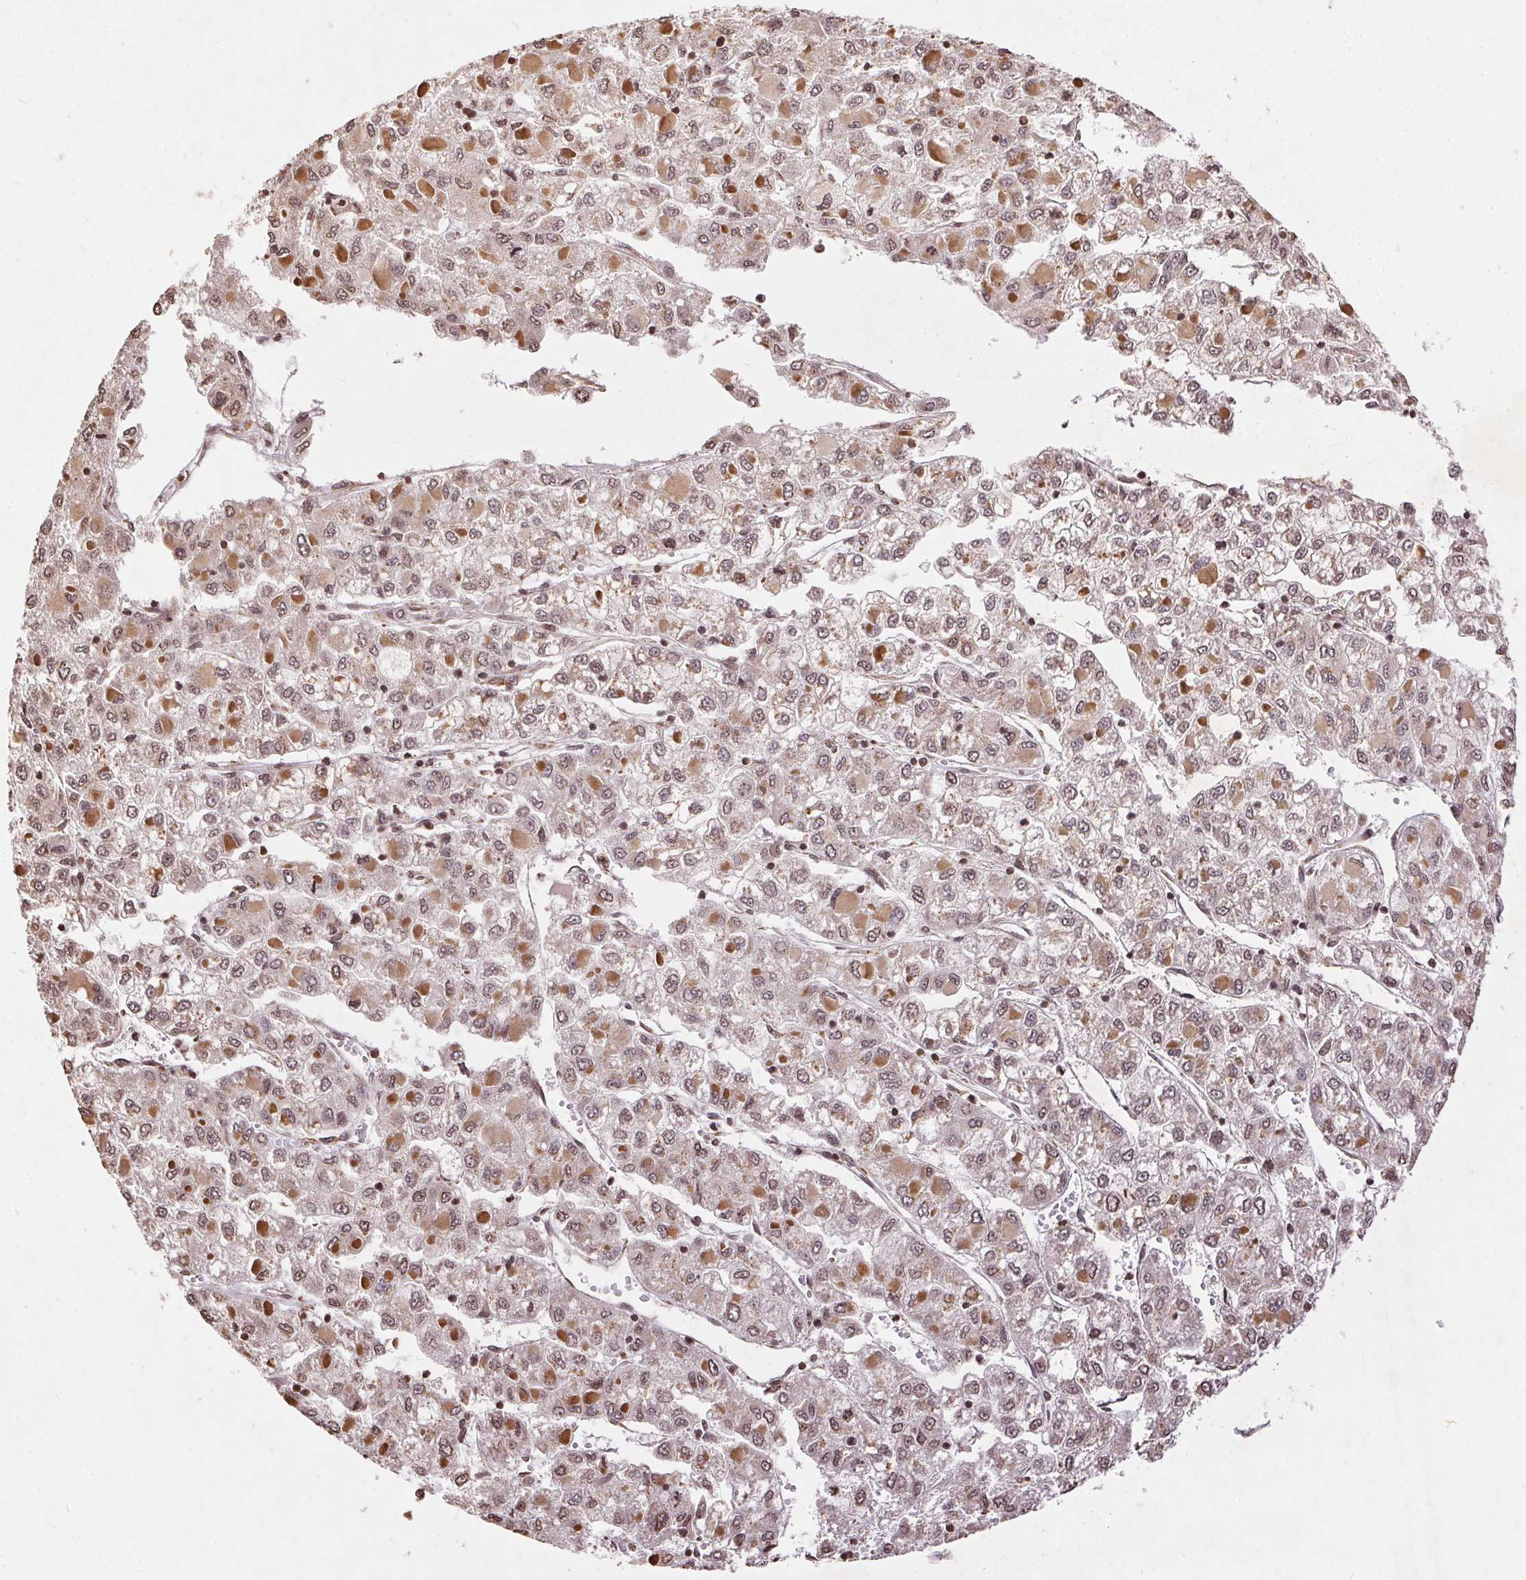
{"staining": {"intensity": "weak", "quantity": ">75%", "location": "cytoplasmic/membranous"}, "tissue": "liver cancer", "cell_type": "Tumor cells", "image_type": "cancer", "snomed": [{"axis": "morphology", "description": "Carcinoma, Hepatocellular, NOS"}, {"axis": "topography", "description": "Liver"}], "caption": "Immunohistochemical staining of liver cancer (hepatocellular carcinoma) reveals low levels of weak cytoplasmic/membranous protein staining in approximately >75% of tumor cells.", "gene": "SPRED2", "patient": {"sex": "male", "age": 40}}